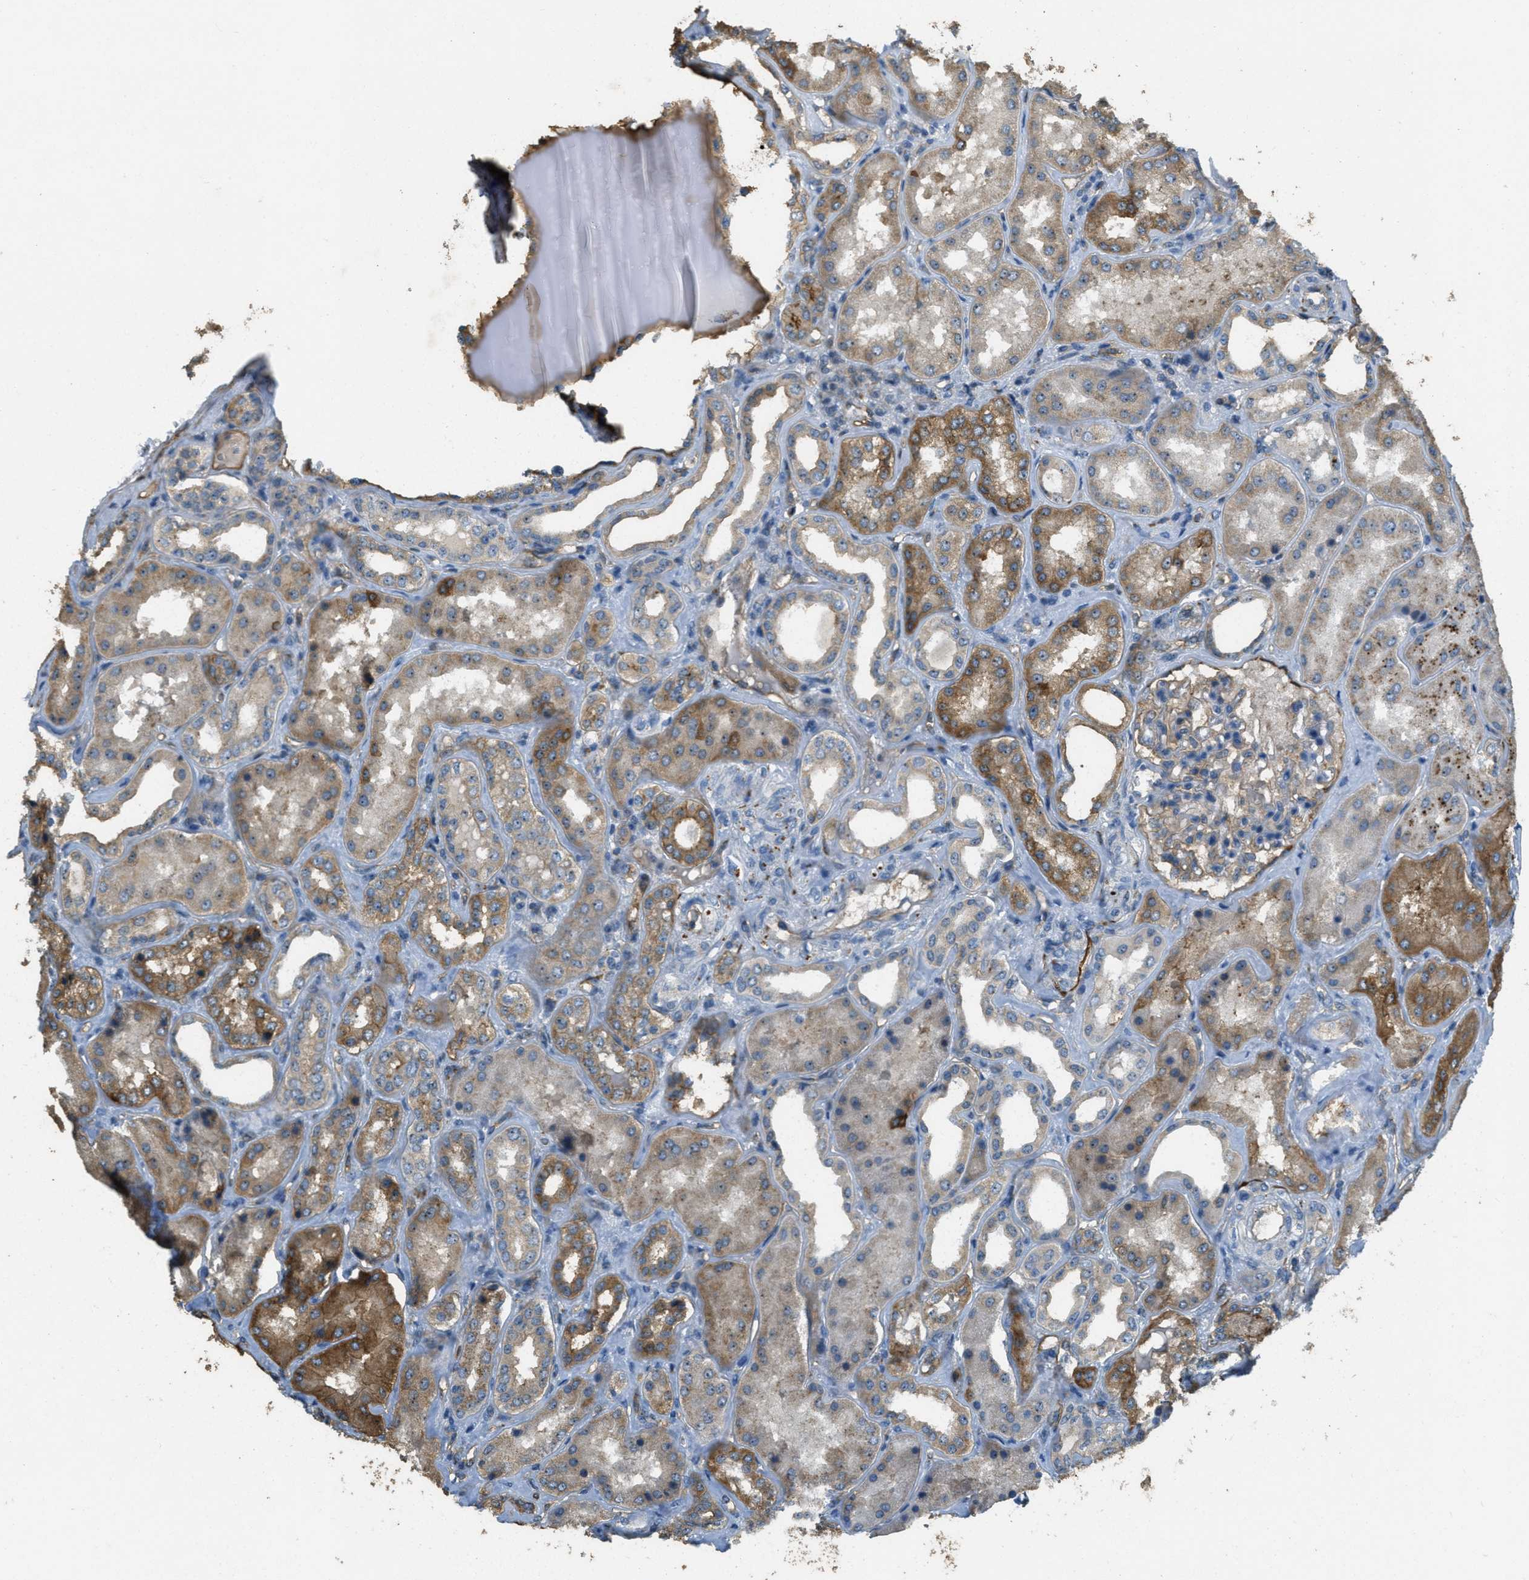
{"staining": {"intensity": "weak", "quantity": "<25%", "location": "cytoplasmic/membranous"}, "tissue": "kidney", "cell_type": "Cells in glomeruli", "image_type": "normal", "snomed": [{"axis": "morphology", "description": "Normal tissue, NOS"}, {"axis": "topography", "description": "Kidney"}], "caption": "Immunohistochemistry (IHC) micrograph of normal kidney: human kidney stained with DAB shows no significant protein staining in cells in glomeruli. (Brightfield microscopy of DAB immunohistochemistry (IHC) at high magnification).", "gene": "OSMR", "patient": {"sex": "female", "age": 56}}